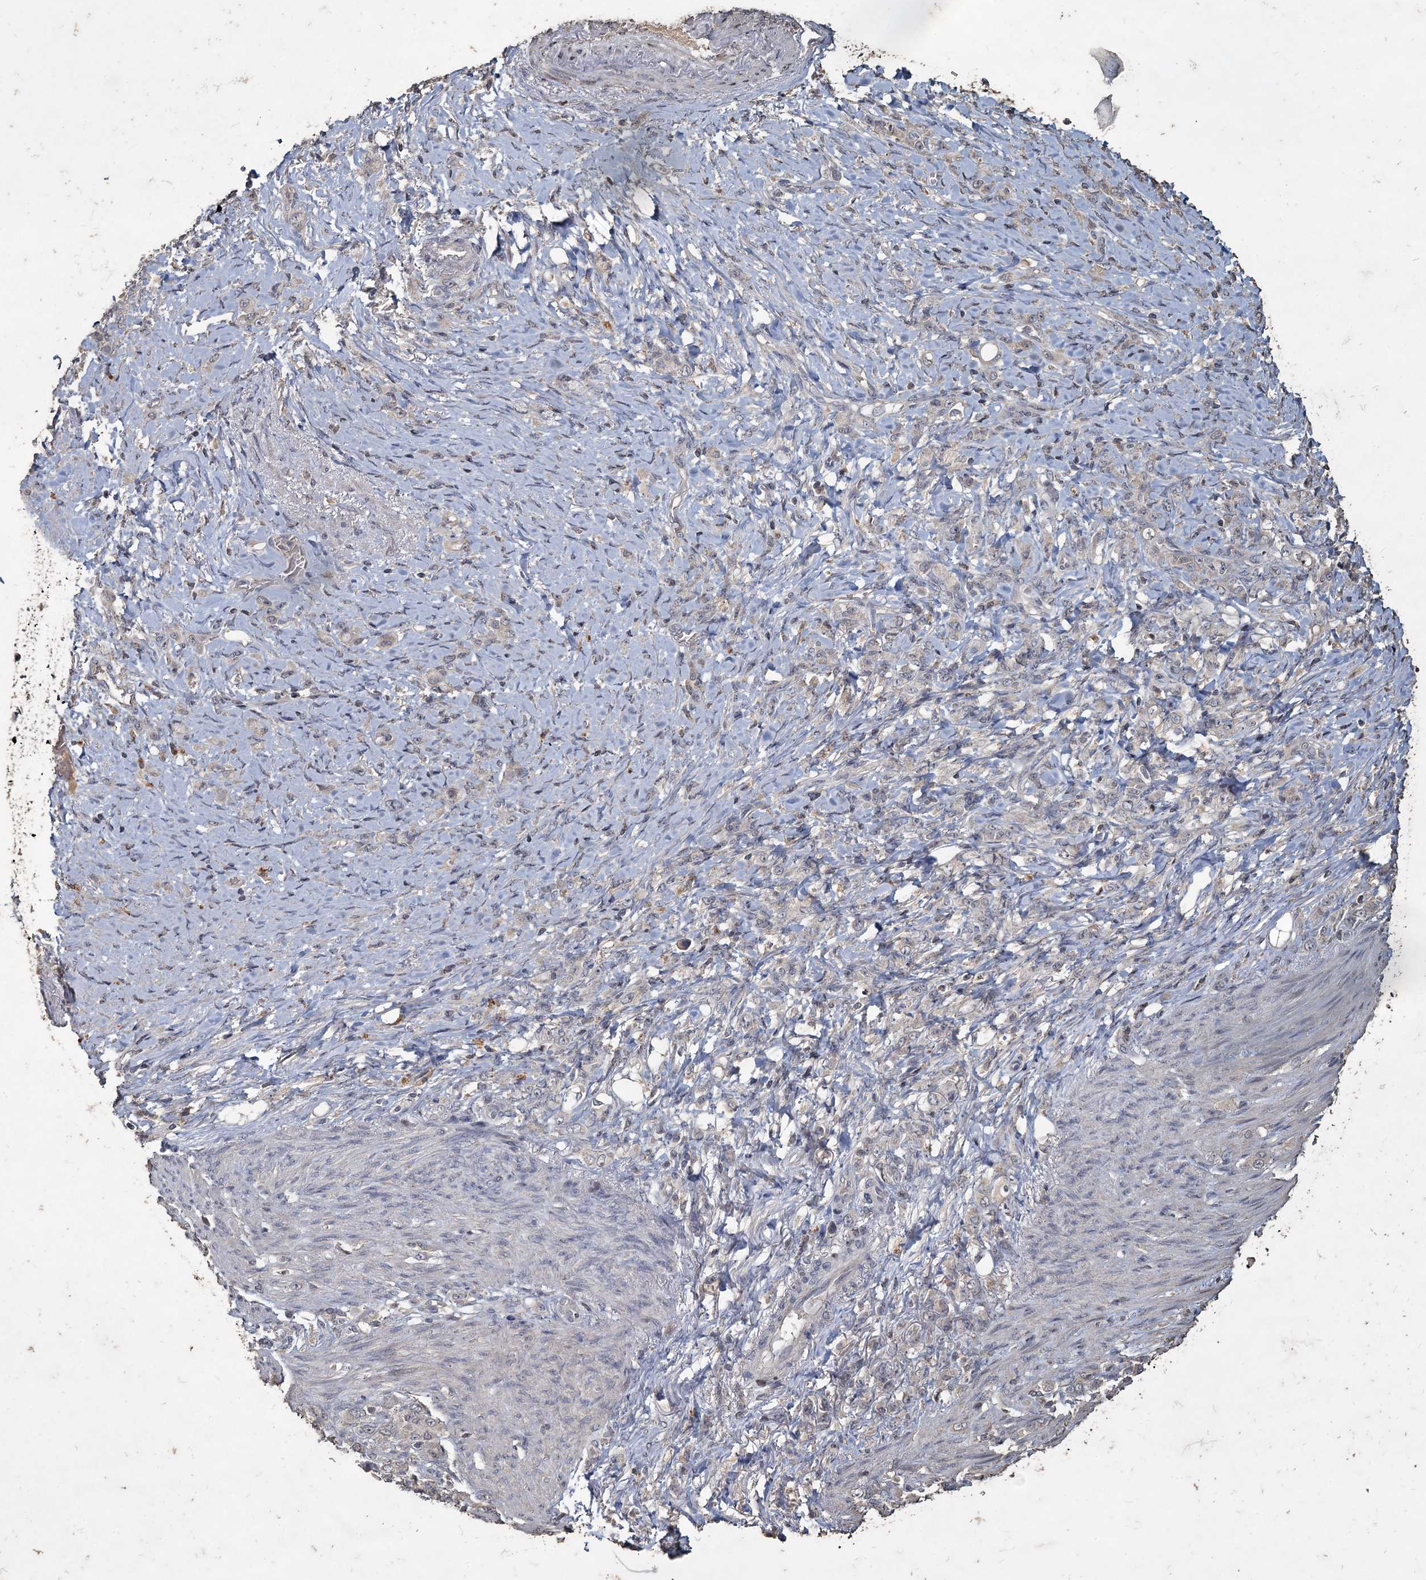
{"staining": {"intensity": "negative", "quantity": "none", "location": "none"}, "tissue": "stomach cancer", "cell_type": "Tumor cells", "image_type": "cancer", "snomed": [{"axis": "morphology", "description": "Adenocarcinoma, NOS"}, {"axis": "topography", "description": "Stomach"}], "caption": "Tumor cells are negative for protein expression in human stomach adenocarcinoma.", "gene": "CCDC61", "patient": {"sex": "female", "age": 79}}